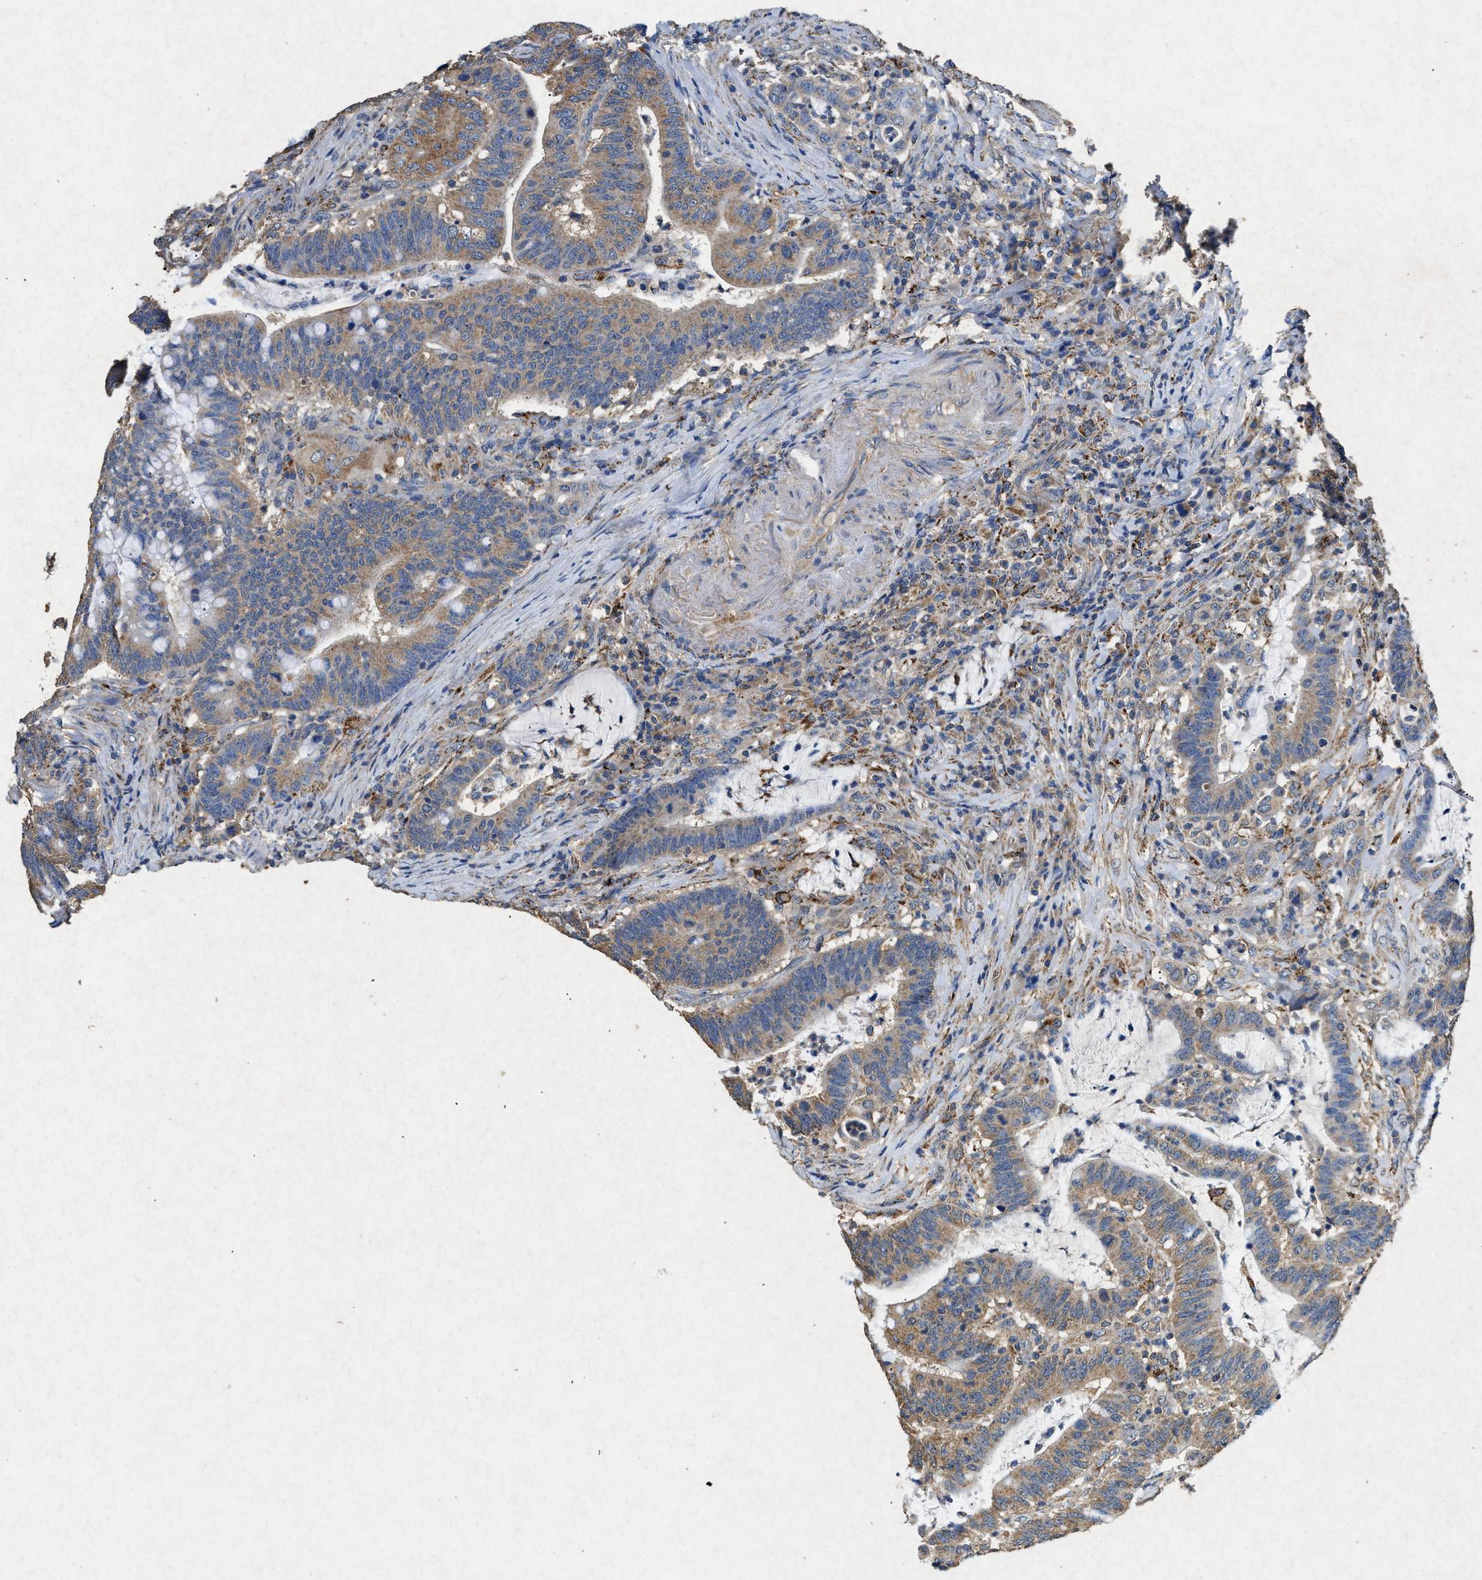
{"staining": {"intensity": "moderate", "quantity": ">75%", "location": "cytoplasmic/membranous"}, "tissue": "colorectal cancer", "cell_type": "Tumor cells", "image_type": "cancer", "snomed": [{"axis": "morphology", "description": "Normal tissue, NOS"}, {"axis": "morphology", "description": "Adenocarcinoma, NOS"}, {"axis": "topography", "description": "Colon"}], "caption": "An image of colorectal adenocarcinoma stained for a protein reveals moderate cytoplasmic/membranous brown staining in tumor cells. The protein is stained brown, and the nuclei are stained in blue (DAB IHC with brightfield microscopy, high magnification).", "gene": "CDK15", "patient": {"sex": "female", "age": 66}}